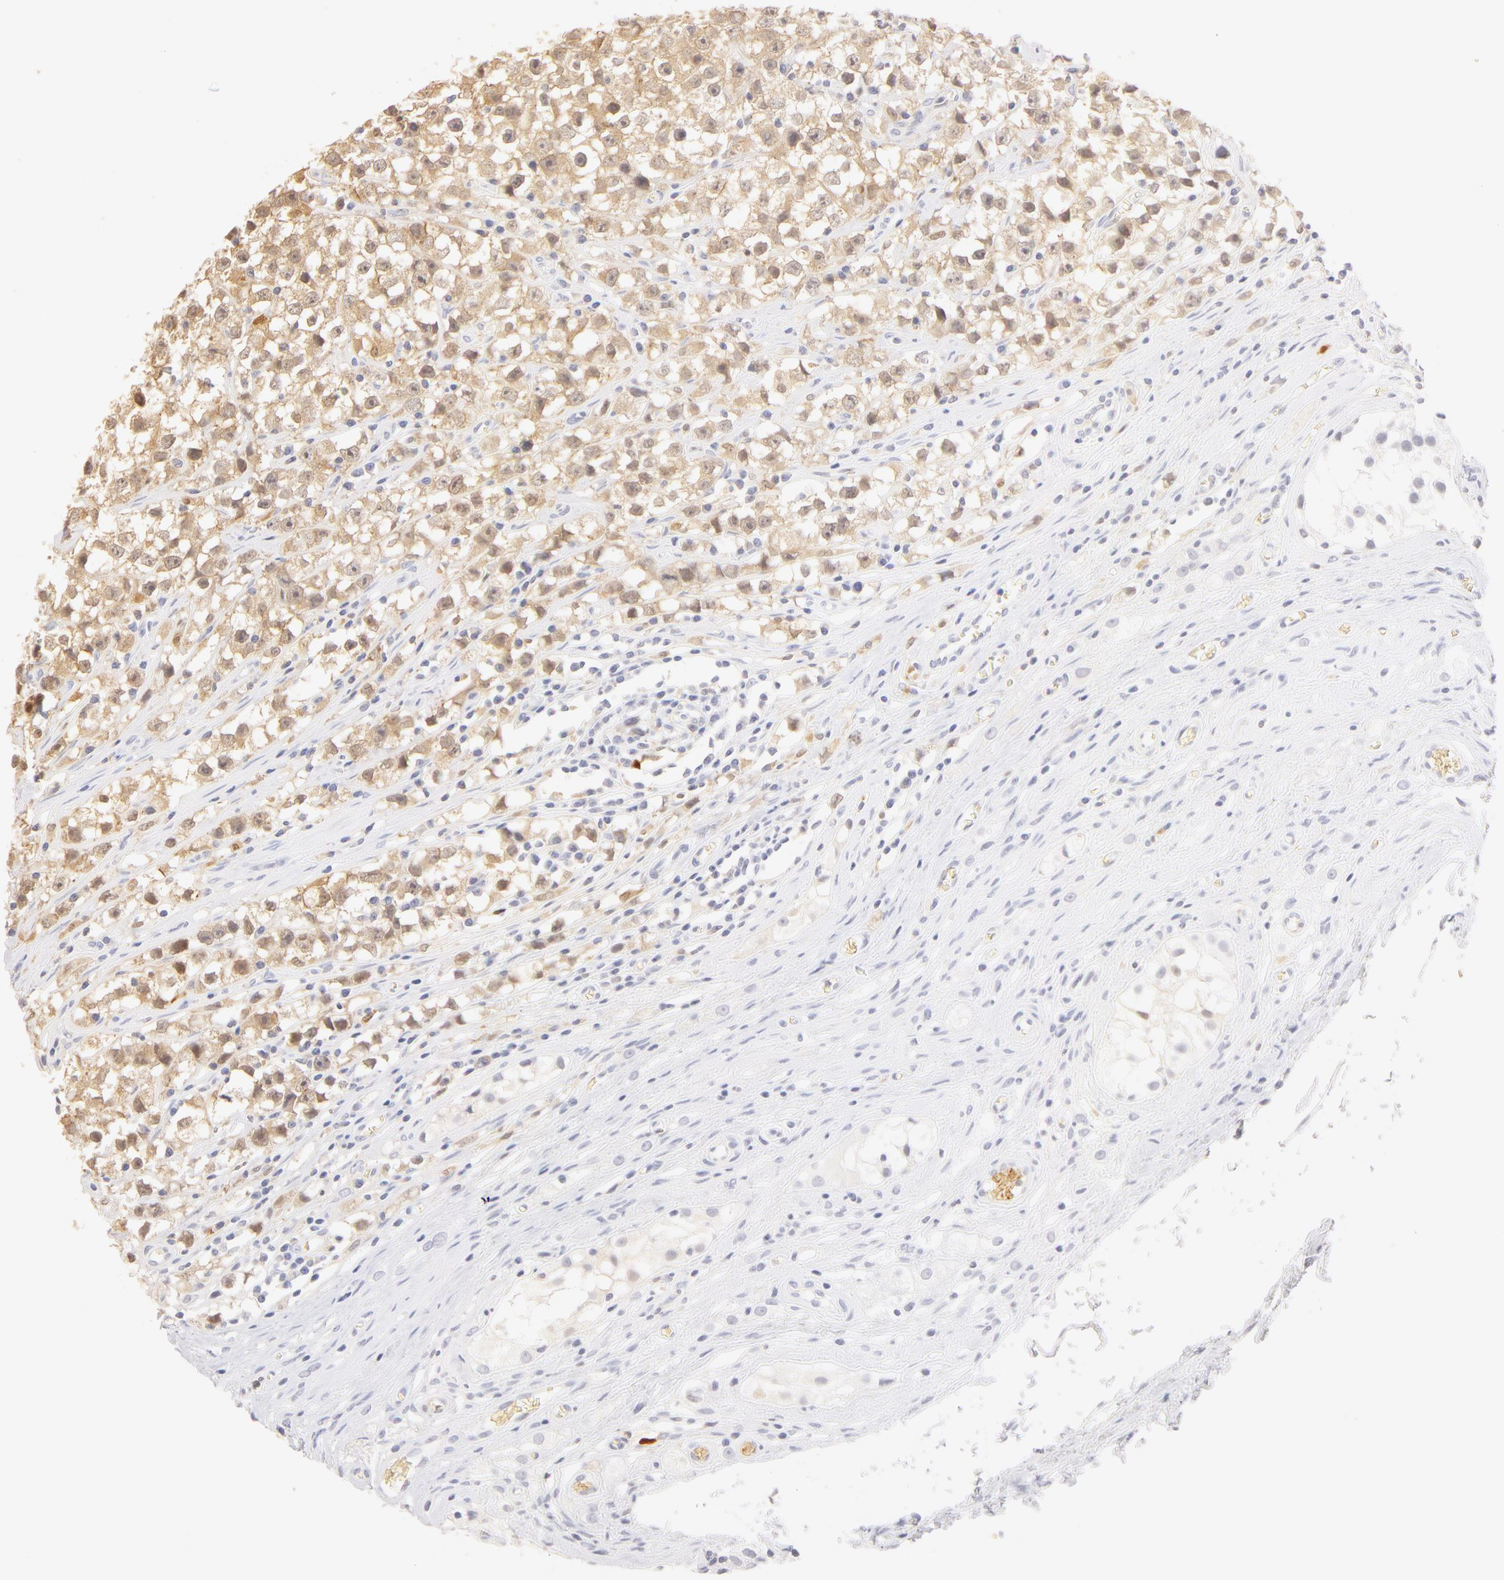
{"staining": {"intensity": "weak", "quantity": "<25%", "location": "nuclear"}, "tissue": "testis cancer", "cell_type": "Tumor cells", "image_type": "cancer", "snomed": [{"axis": "morphology", "description": "Seminoma, NOS"}, {"axis": "topography", "description": "Testis"}], "caption": "Tumor cells show no significant protein expression in testis cancer (seminoma).", "gene": "CA2", "patient": {"sex": "male", "age": 35}}